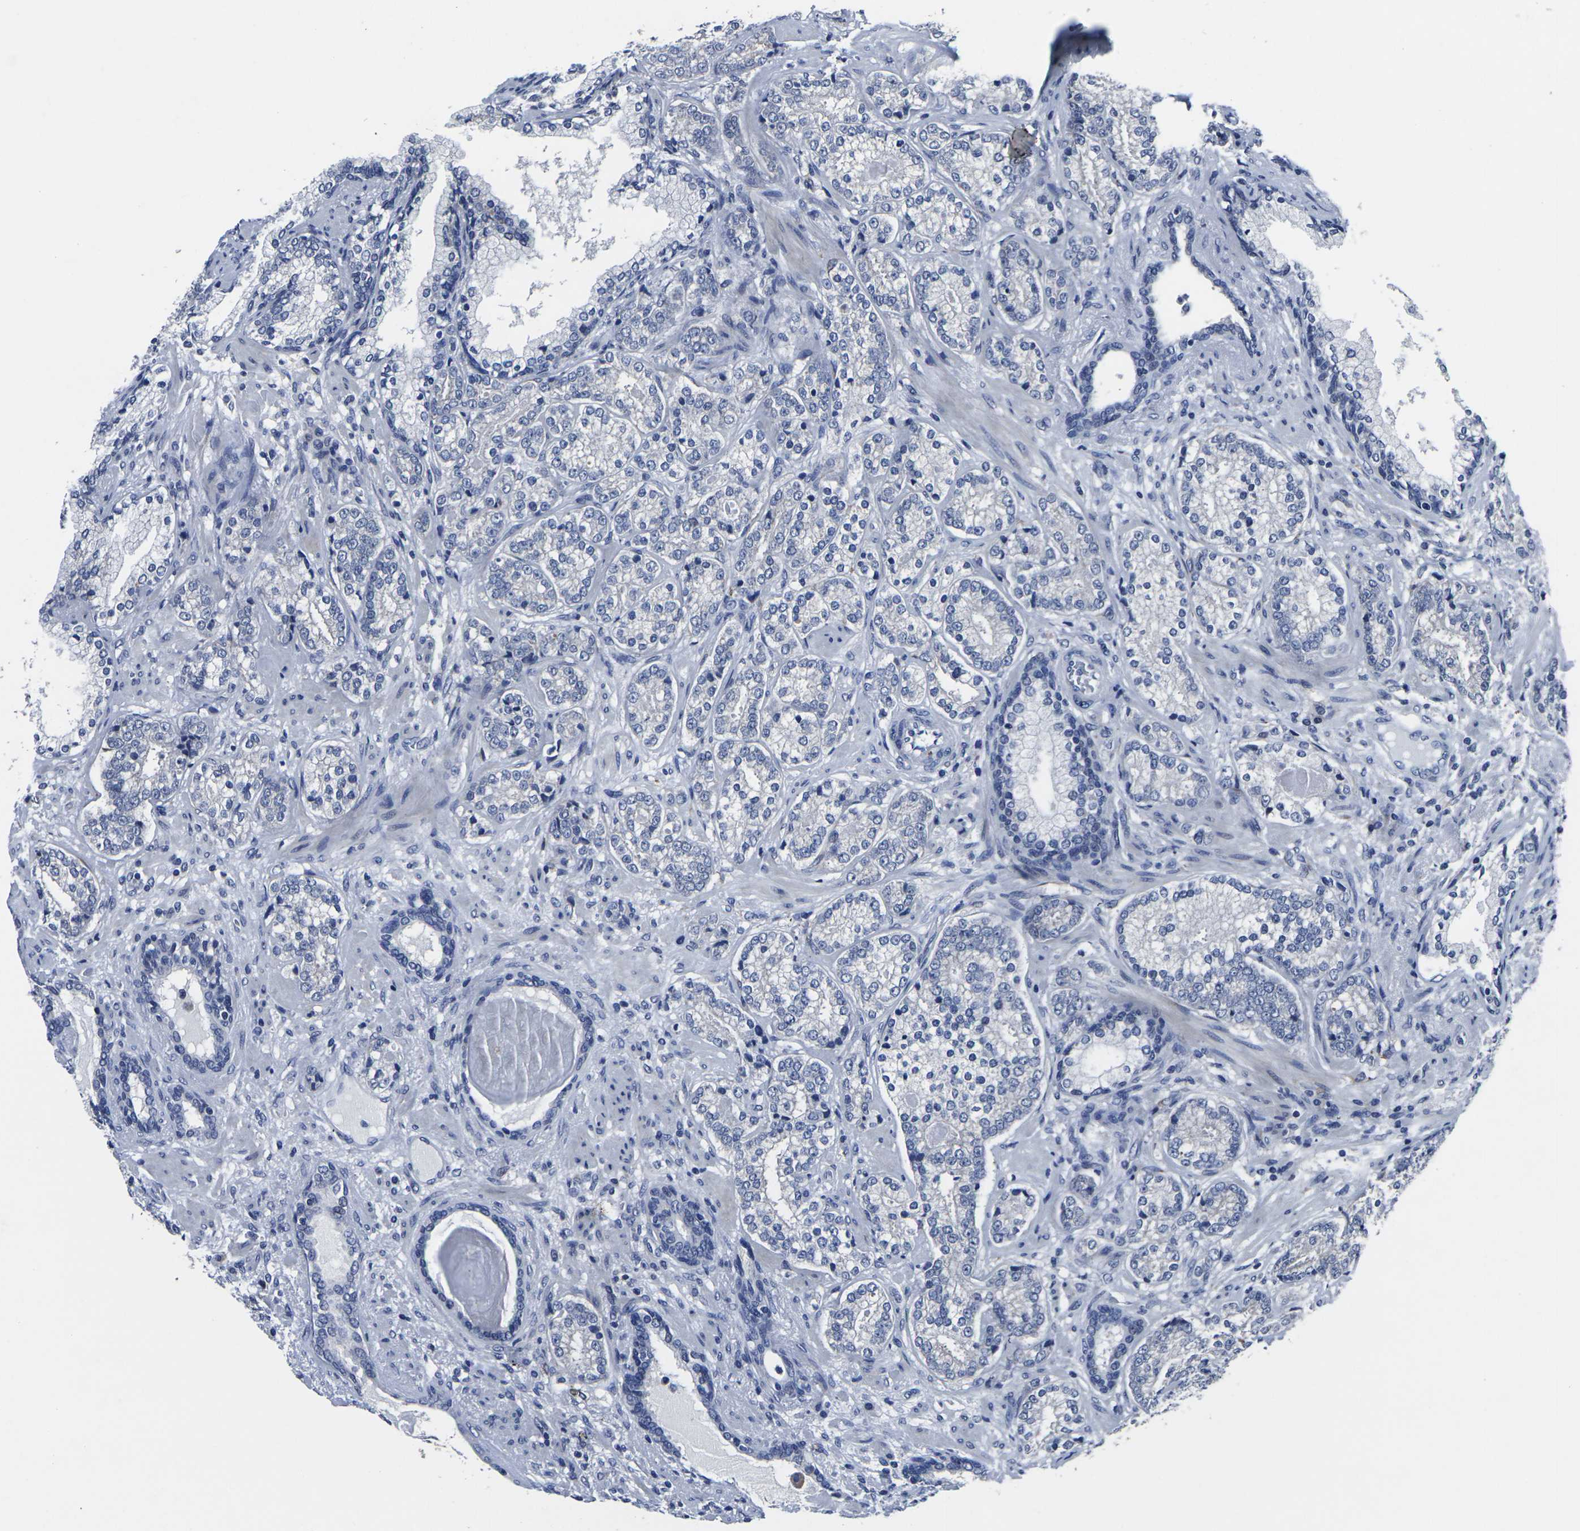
{"staining": {"intensity": "negative", "quantity": "none", "location": "none"}, "tissue": "prostate cancer", "cell_type": "Tumor cells", "image_type": "cancer", "snomed": [{"axis": "morphology", "description": "Adenocarcinoma, High grade"}, {"axis": "topography", "description": "Prostate"}], "caption": "Immunohistochemistry (IHC) photomicrograph of high-grade adenocarcinoma (prostate) stained for a protein (brown), which displays no positivity in tumor cells.", "gene": "CYP2C8", "patient": {"sex": "male", "age": 61}}